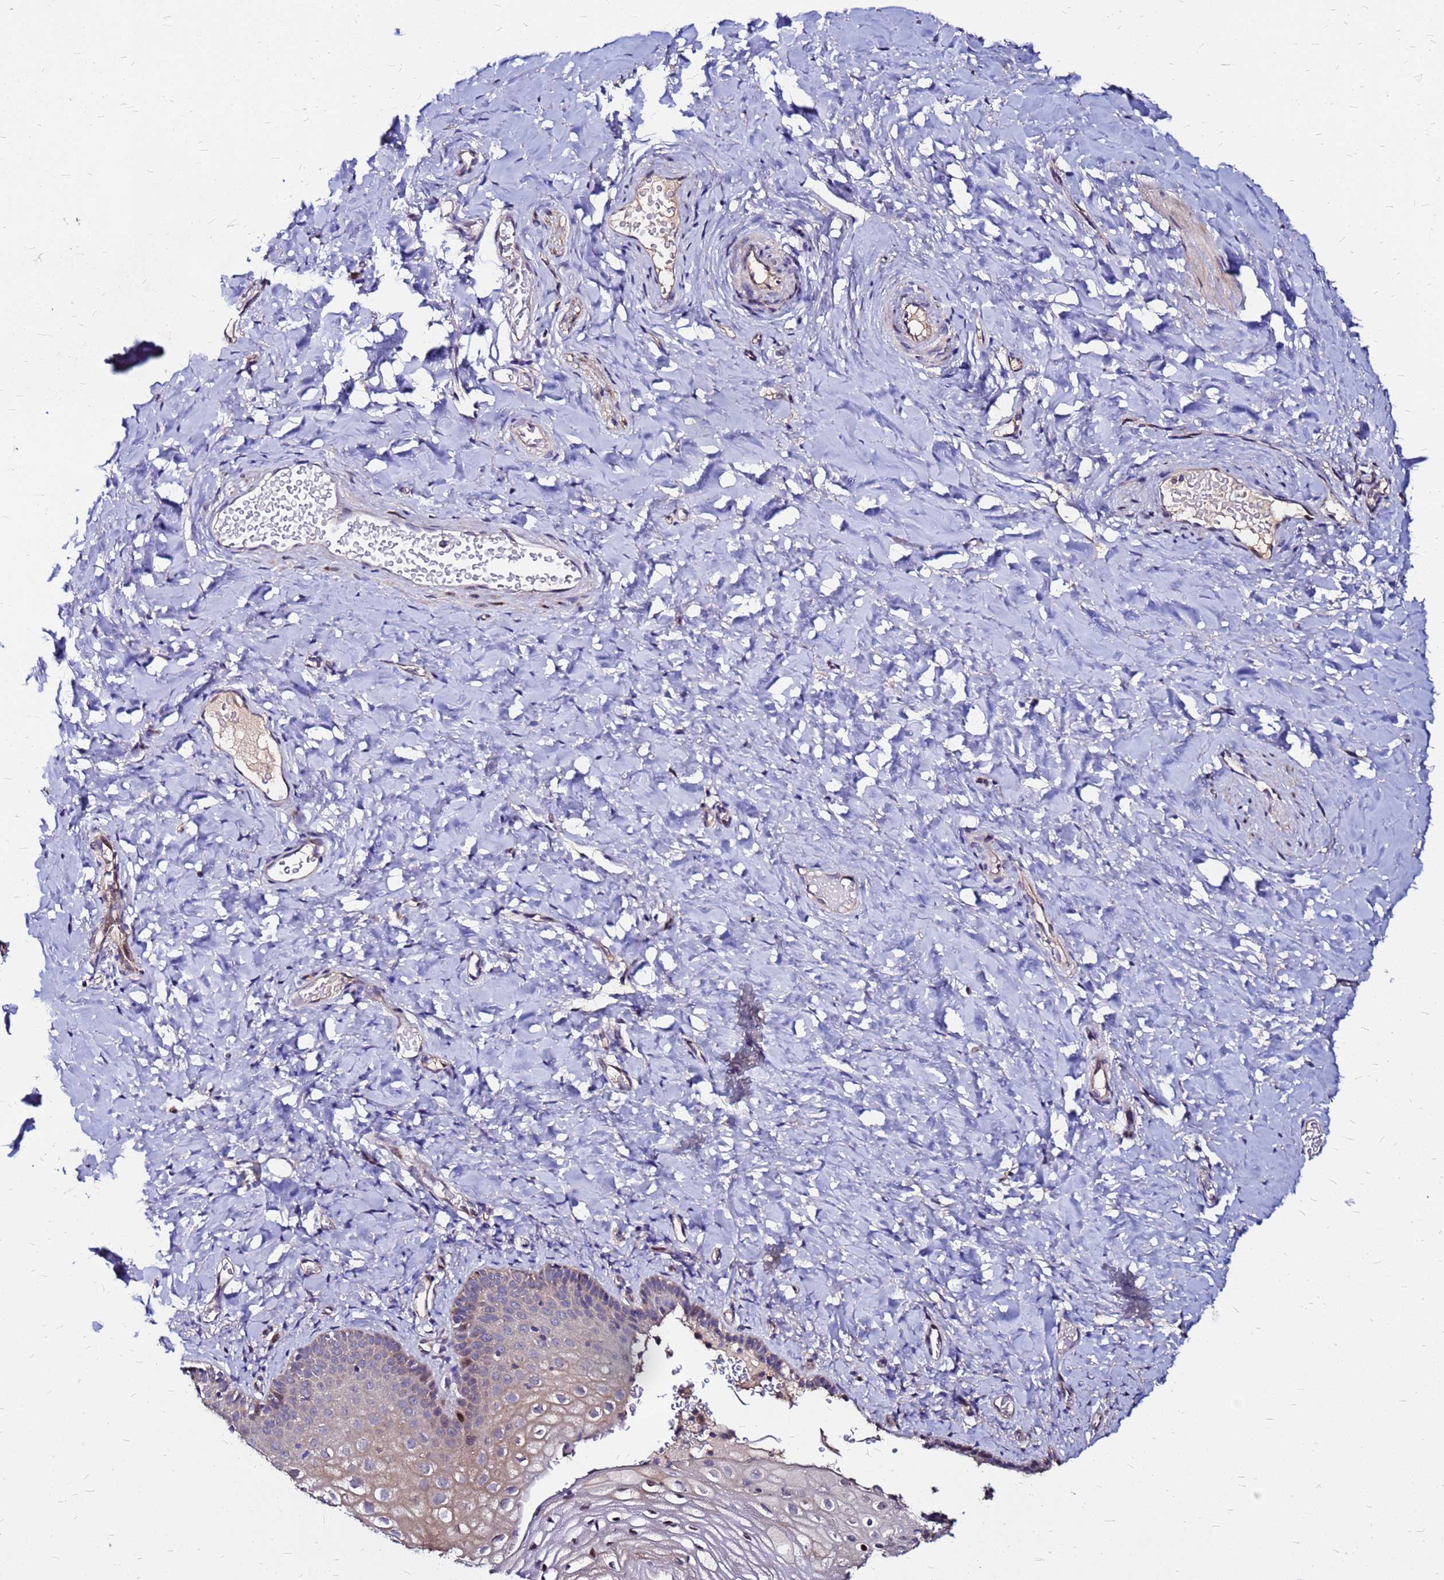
{"staining": {"intensity": "moderate", "quantity": "<25%", "location": "nuclear"}, "tissue": "vagina", "cell_type": "Squamous epithelial cells", "image_type": "normal", "snomed": [{"axis": "morphology", "description": "Normal tissue, NOS"}, {"axis": "topography", "description": "Vagina"}], "caption": "IHC (DAB (3,3'-diaminobenzidine)) staining of normal human vagina exhibits moderate nuclear protein staining in about <25% of squamous epithelial cells.", "gene": "ARHGEF35", "patient": {"sex": "female", "age": 60}}